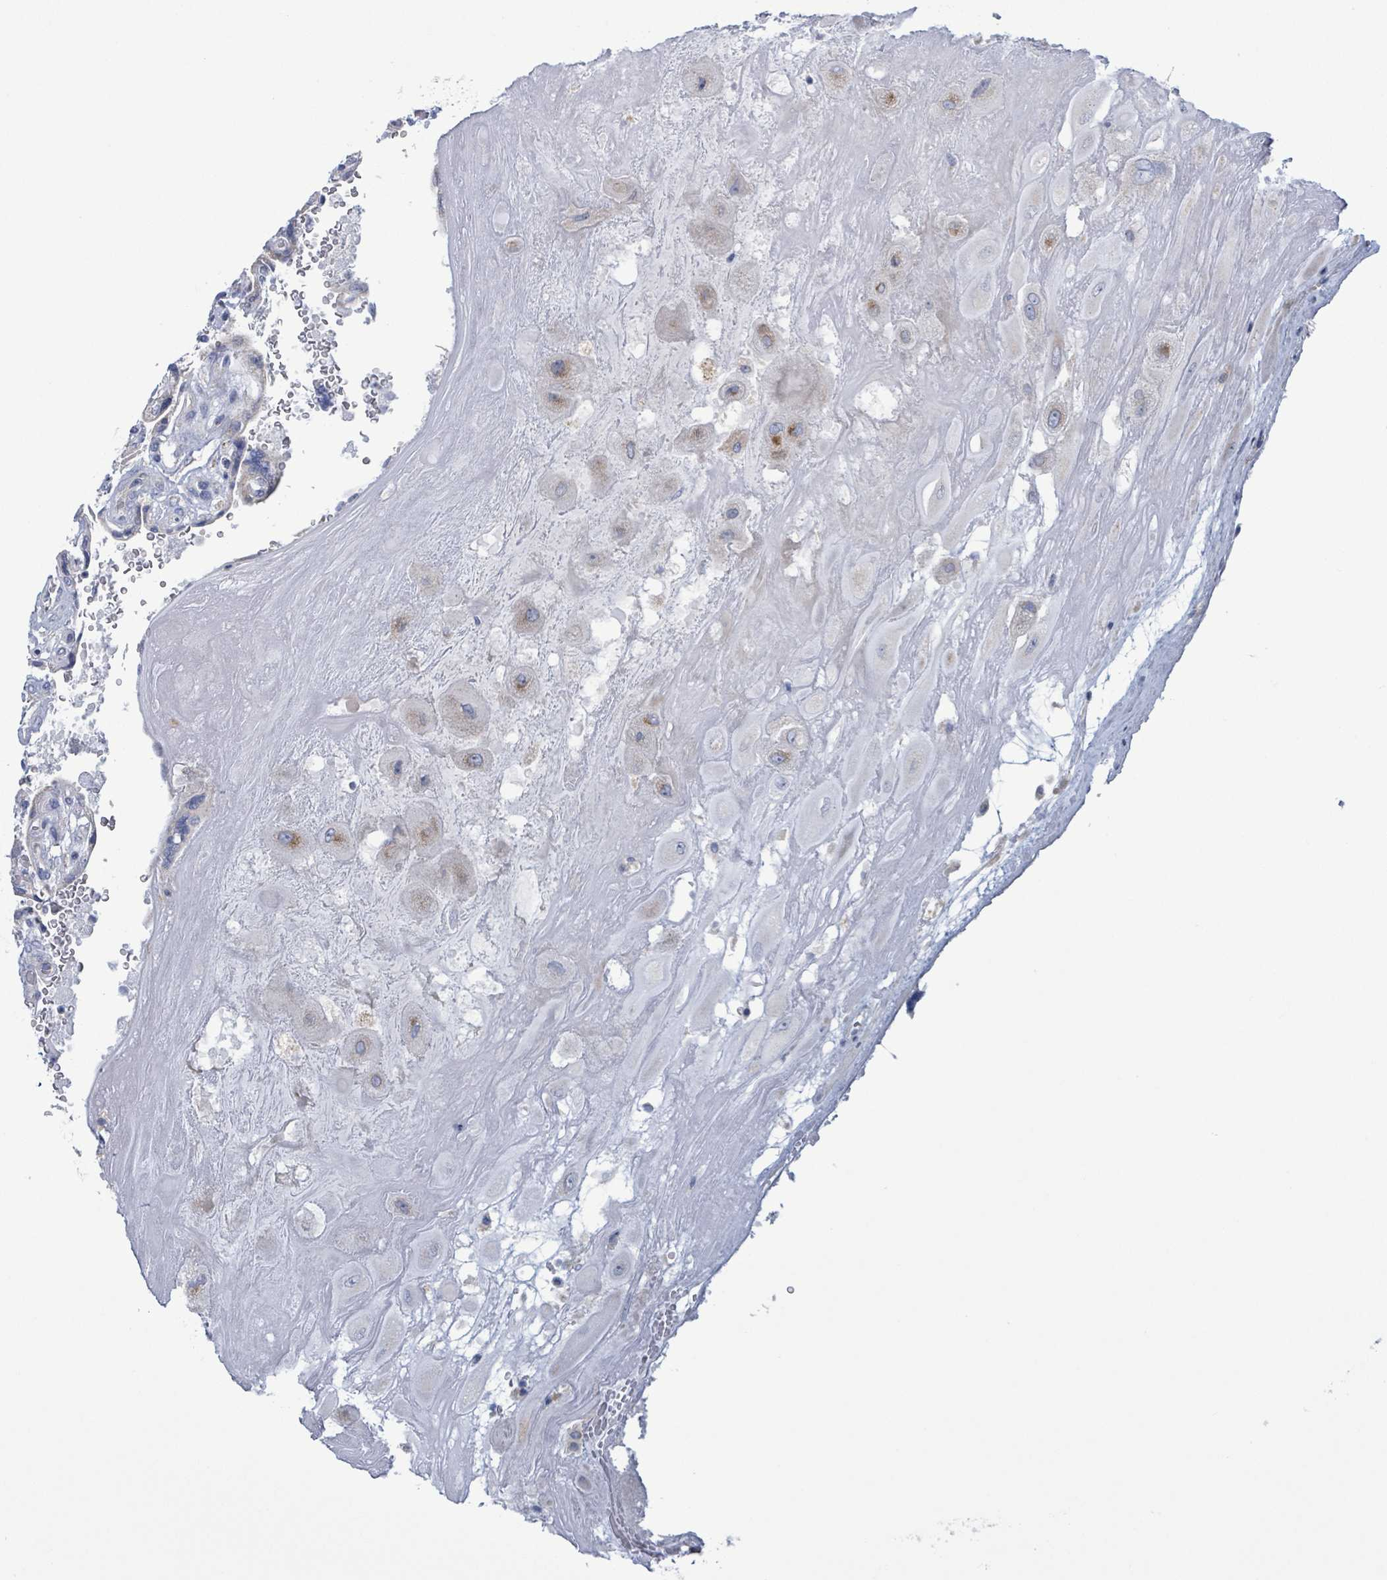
{"staining": {"intensity": "moderate", "quantity": "<25%", "location": "cytoplasmic/membranous"}, "tissue": "placenta", "cell_type": "Decidual cells", "image_type": "normal", "snomed": [{"axis": "morphology", "description": "Normal tissue, NOS"}, {"axis": "topography", "description": "Placenta"}], "caption": "Placenta stained with IHC reveals moderate cytoplasmic/membranous positivity in approximately <25% of decidual cells.", "gene": "AKR1C4", "patient": {"sex": "female", "age": 32}}